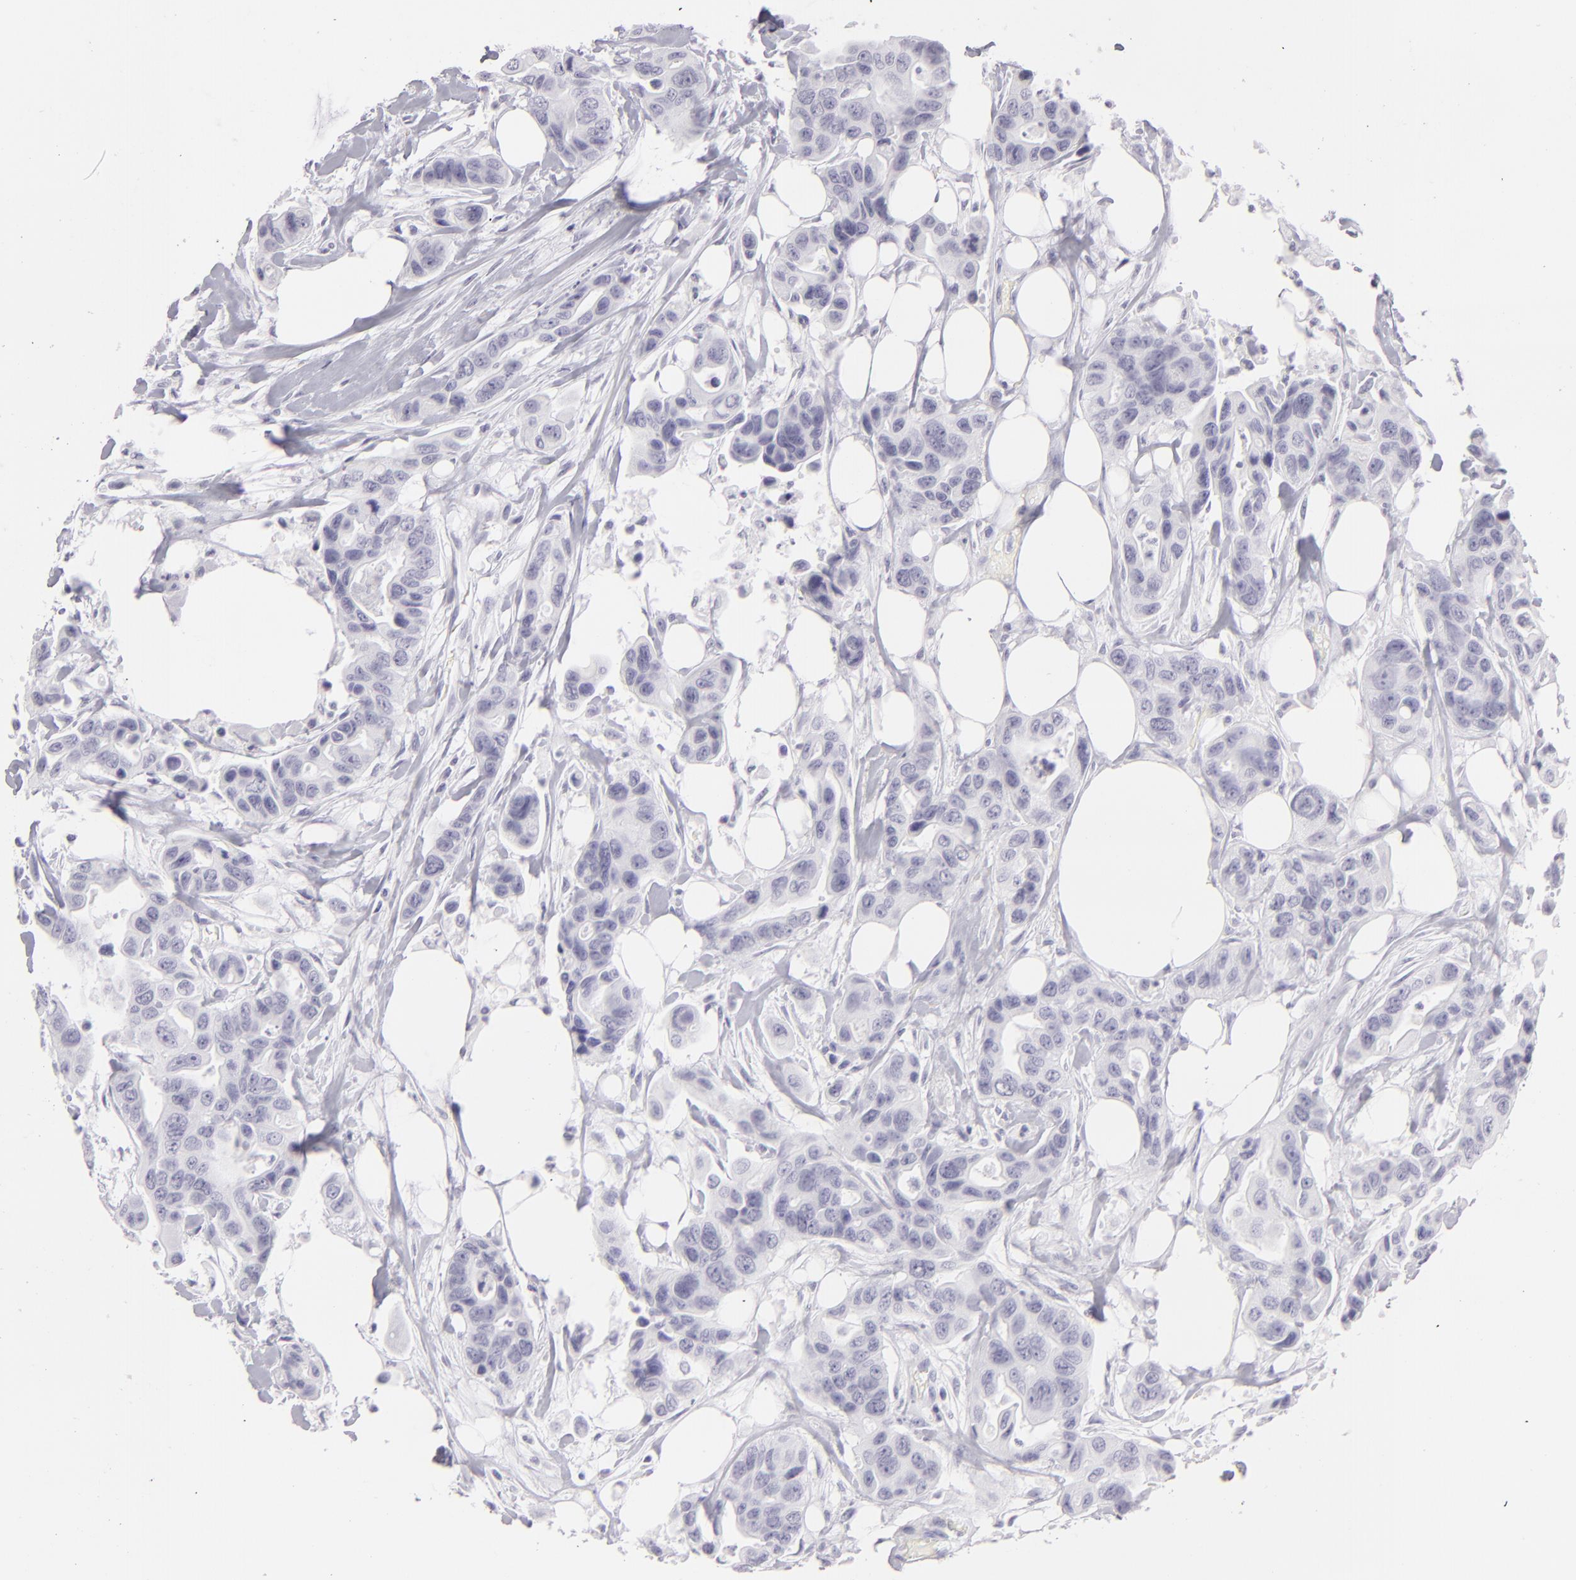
{"staining": {"intensity": "negative", "quantity": "none", "location": "none"}, "tissue": "colorectal cancer", "cell_type": "Tumor cells", "image_type": "cancer", "snomed": [{"axis": "morphology", "description": "Adenocarcinoma, NOS"}, {"axis": "topography", "description": "Colon"}], "caption": "Image shows no significant protein expression in tumor cells of colorectal cancer.", "gene": "FLG", "patient": {"sex": "female", "age": 70}}